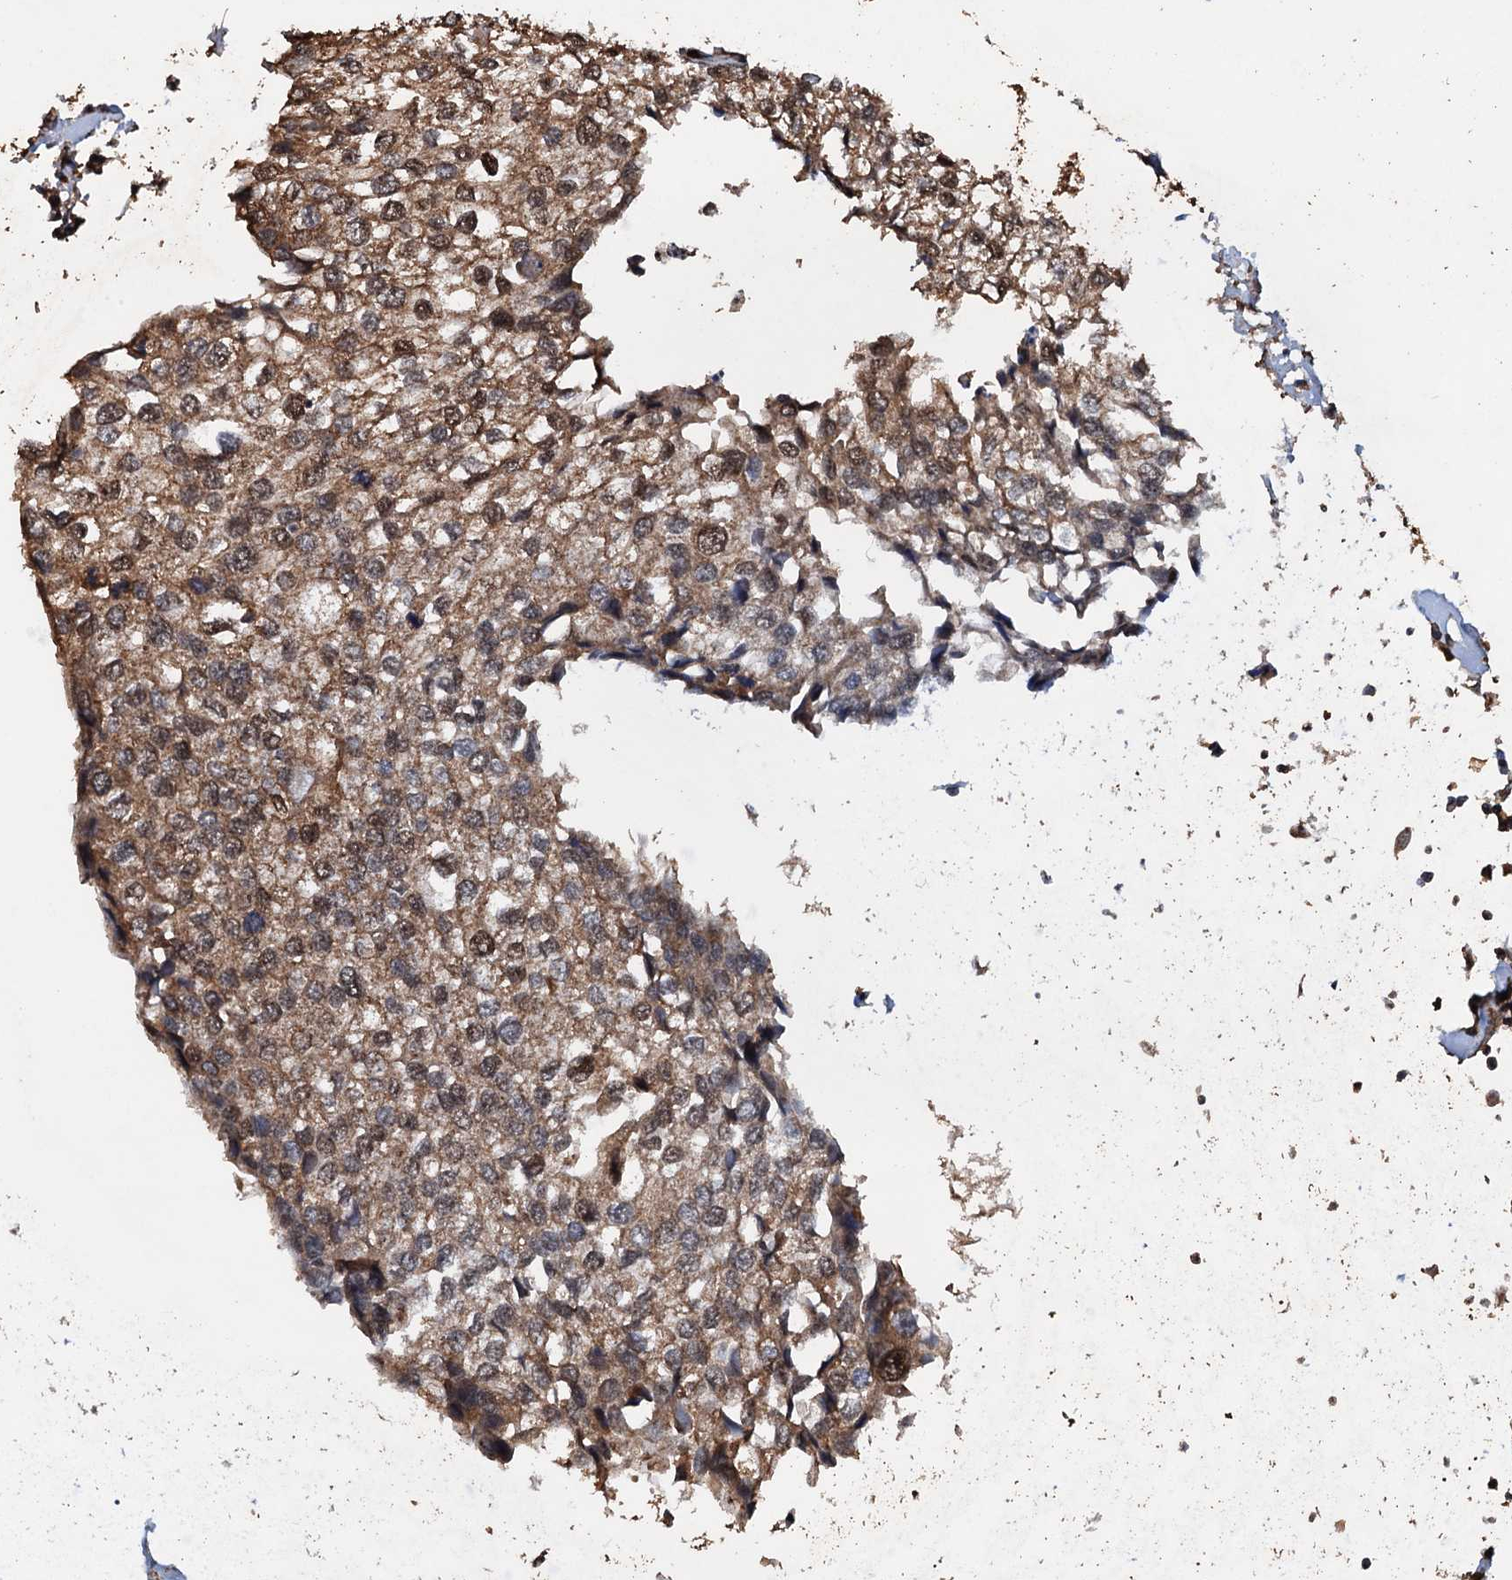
{"staining": {"intensity": "strong", "quantity": ">75%", "location": "cytoplasmic/membranous,nuclear"}, "tissue": "urothelial cancer", "cell_type": "Tumor cells", "image_type": "cancer", "snomed": [{"axis": "morphology", "description": "Urothelial carcinoma, High grade"}, {"axis": "topography", "description": "Urinary bladder"}], "caption": "A high-resolution photomicrograph shows IHC staining of urothelial cancer, which reveals strong cytoplasmic/membranous and nuclear expression in about >75% of tumor cells. (brown staining indicates protein expression, while blue staining denotes nuclei).", "gene": "PSMD9", "patient": {"sex": "male", "age": 64}}